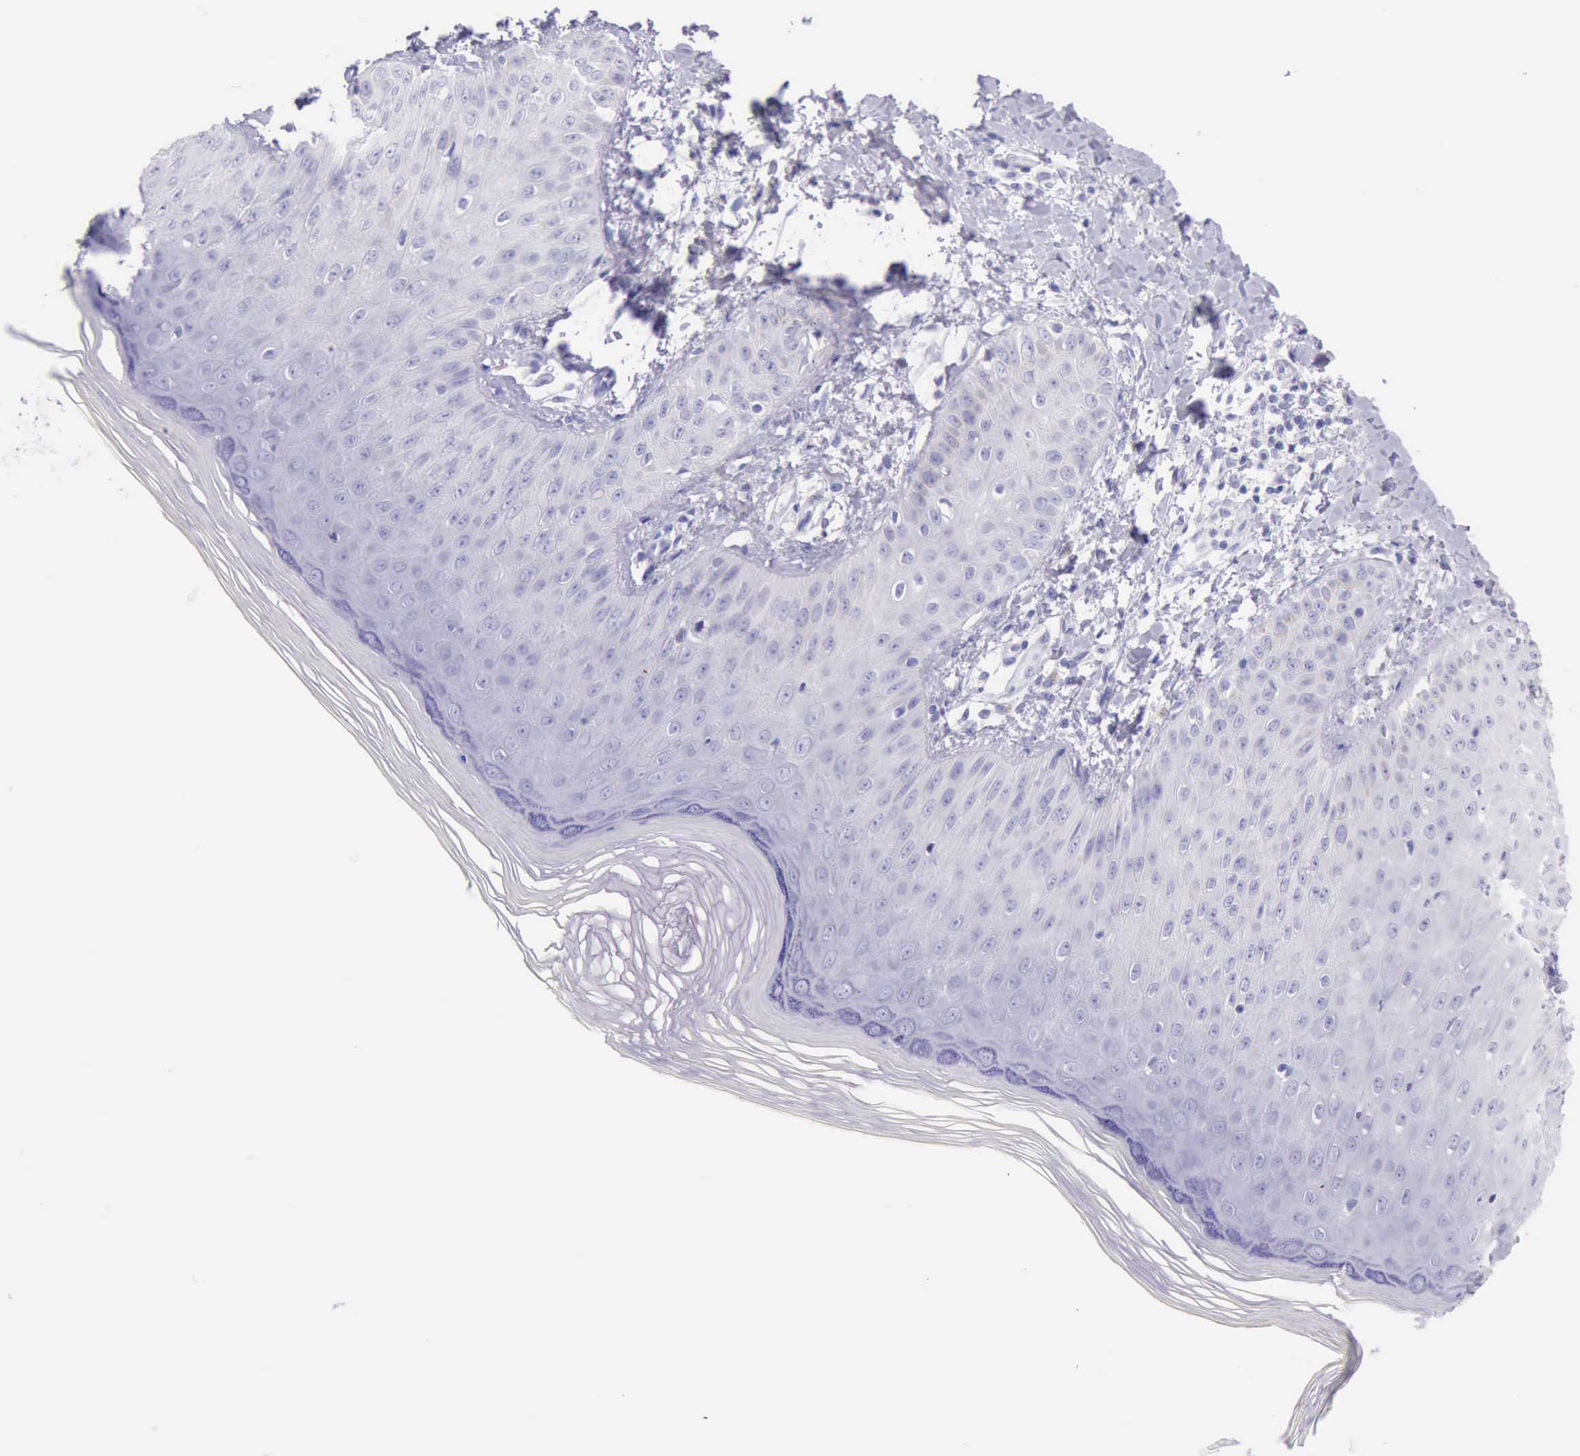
{"staining": {"intensity": "negative", "quantity": "none", "location": "none"}, "tissue": "skin", "cell_type": "Epidermal cells", "image_type": "normal", "snomed": [{"axis": "morphology", "description": "Normal tissue, NOS"}, {"axis": "morphology", "description": "Inflammation, NOS"}, {"axis": "topography", "description": "Soft tissue"}, {"axis": "topography", "description": "Anal"}], "caption": "Histopathology image shows no protein positivity in epidermal cells of unremarkable skin.", "gene": "KRT8", "patient": {"sex": "female", "age": 15}}